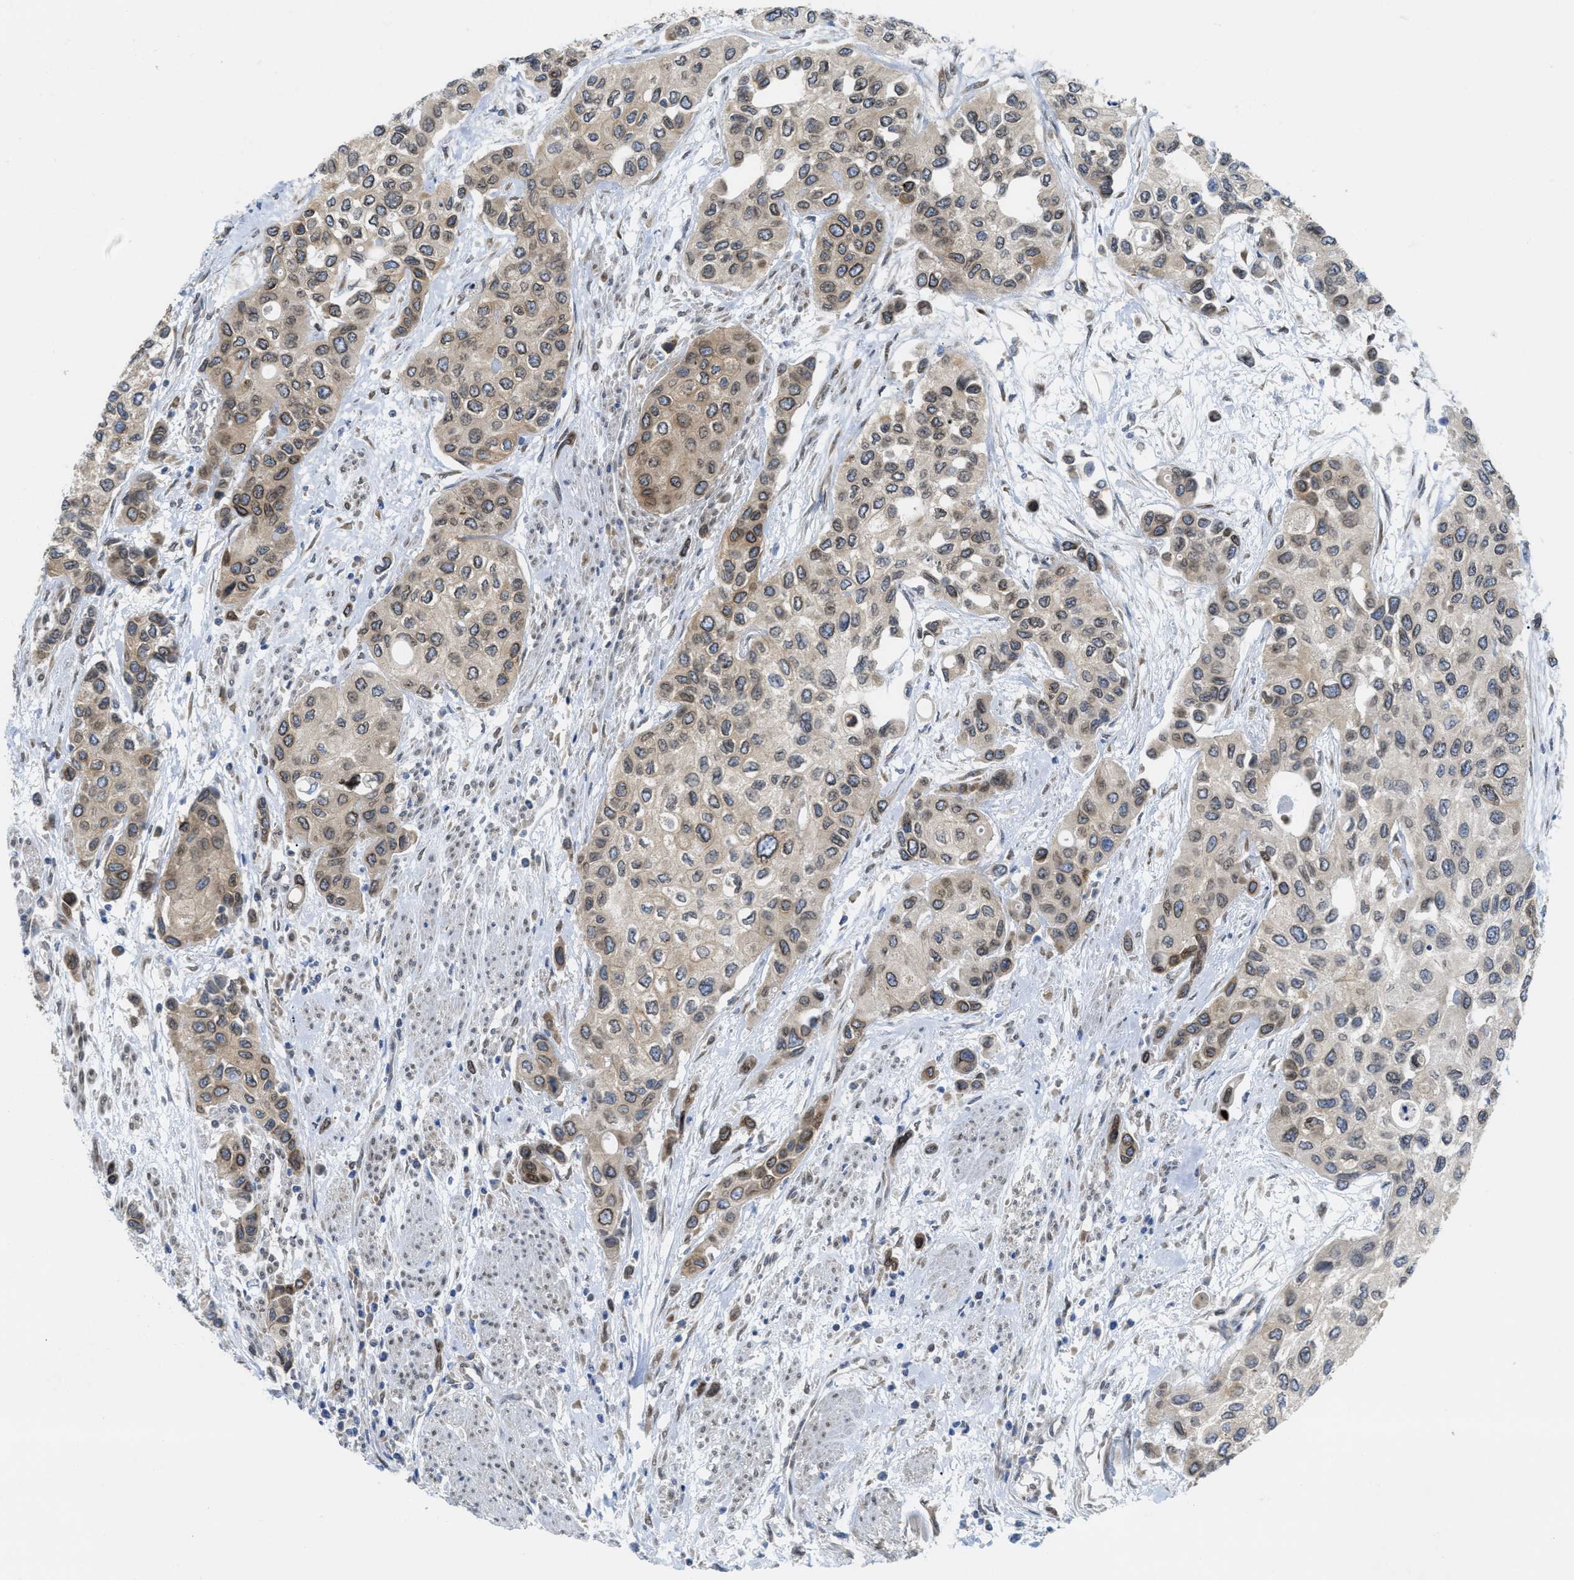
{"staining": {"intensity": "moderate", "quantity": "25%-75%", "location": "cytoplasmic/membranous"}, "tissue": "urothelial cancer", "cell_type": "Tumor cells", "image_type": "cancer", "snomed": [{"axis": "morphology", "description": "Urothelial carcinoma, High grade"}, {"axis": "topography", "description": "Urinary bladder"}], "caption": "An IHC micrograph of tumor tissue is shown. Protein staining in brown shows moderate cytoplasmic/membranous positivity in urothelial cancer within tumor cells.", "gene": "EIF2AK3", "patient": {"sex": "female", "age": 56}}